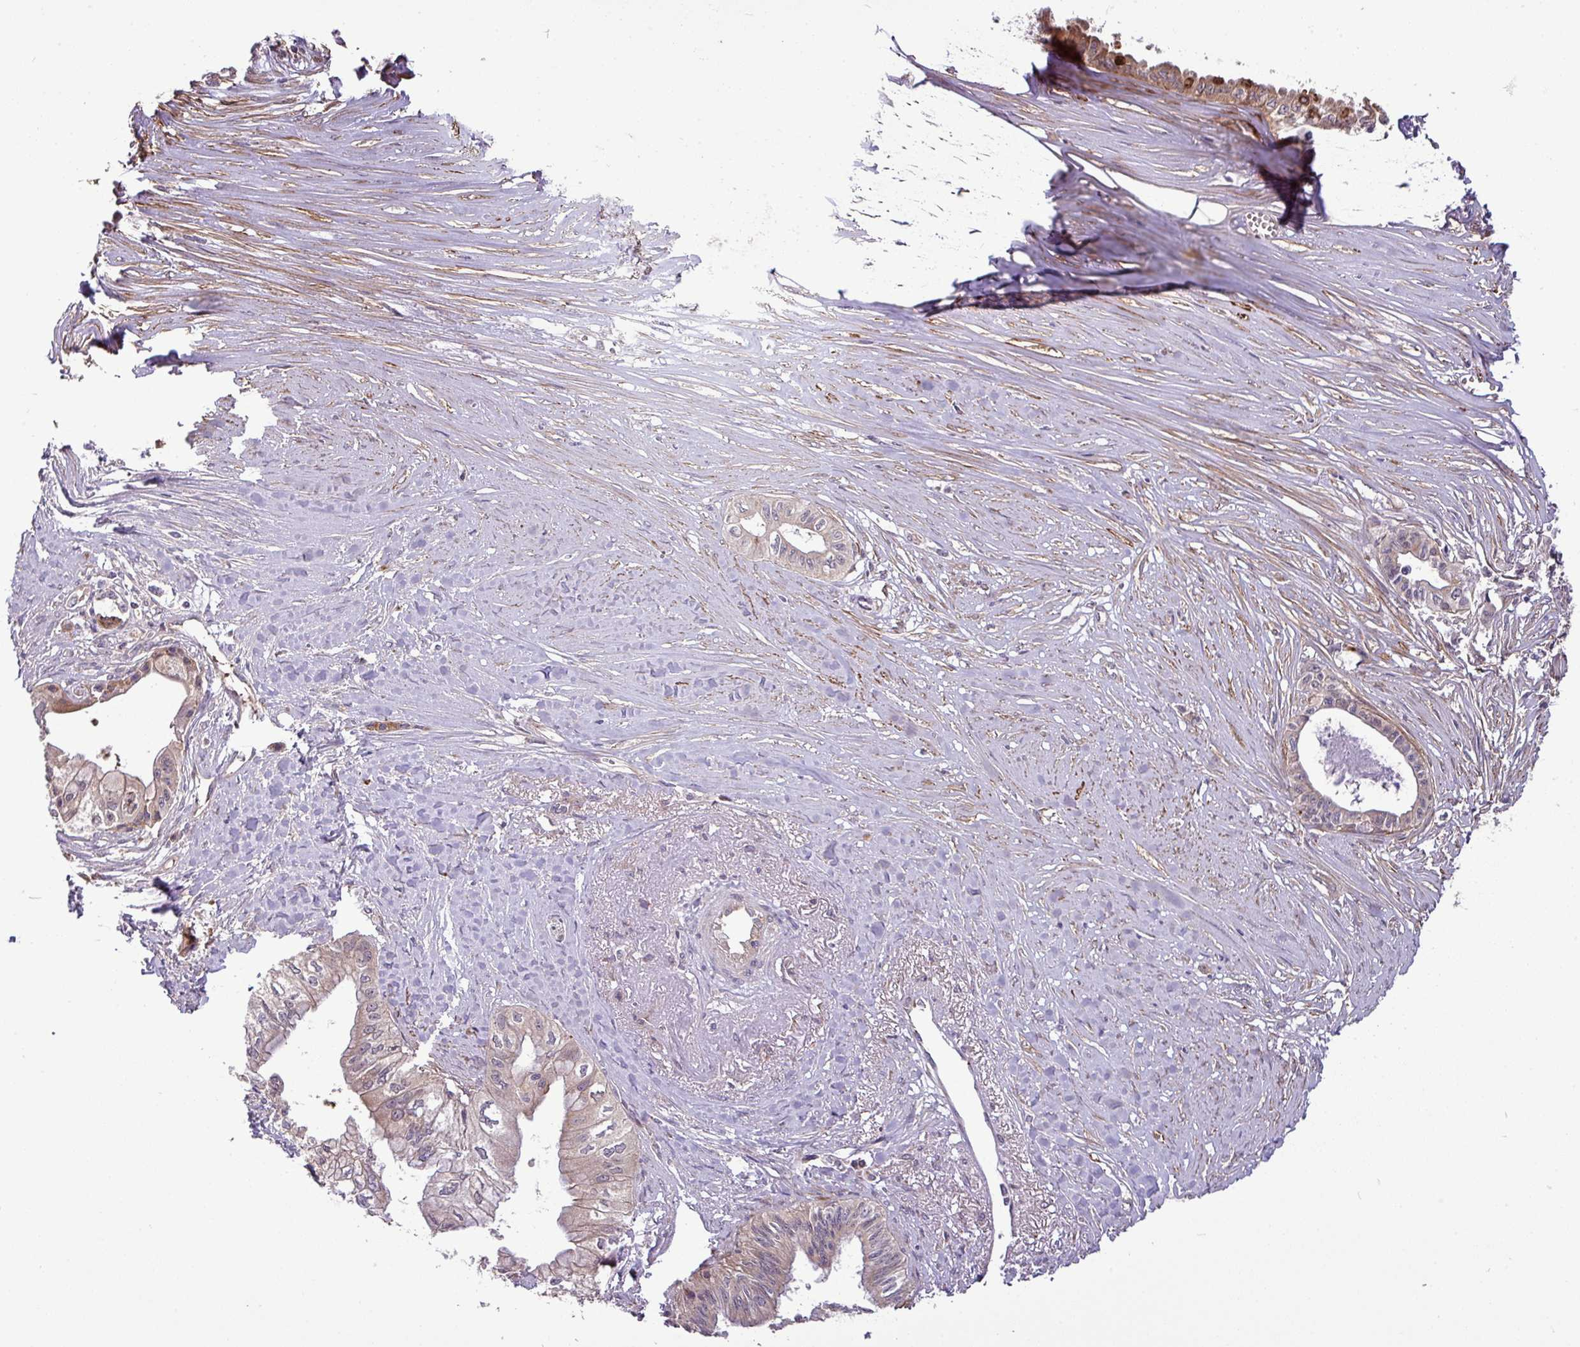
{"staining": {"intensity": "weak", "quantity": "25%-75%", "location": "cytoplasmic/membranous"}, "tissue": "pancreatic cancer", "cell_type": "Tumor cells", "image_type": "cancer", "snomed": [{"axis": "morphology", "description": "Adenocarcinoma, NOS"}, {"axis": "topography", "description": "Pancreas"}], "caption": "Immunohistochemical staining of adenocarcinoma (pancreatic) demonstrates low levels of weak cytoplasmic/membranous expression in approximately 25%-75% of tumor cells.", "gene": "XIAP", "patient": {"sex": "male", "age": 71}}